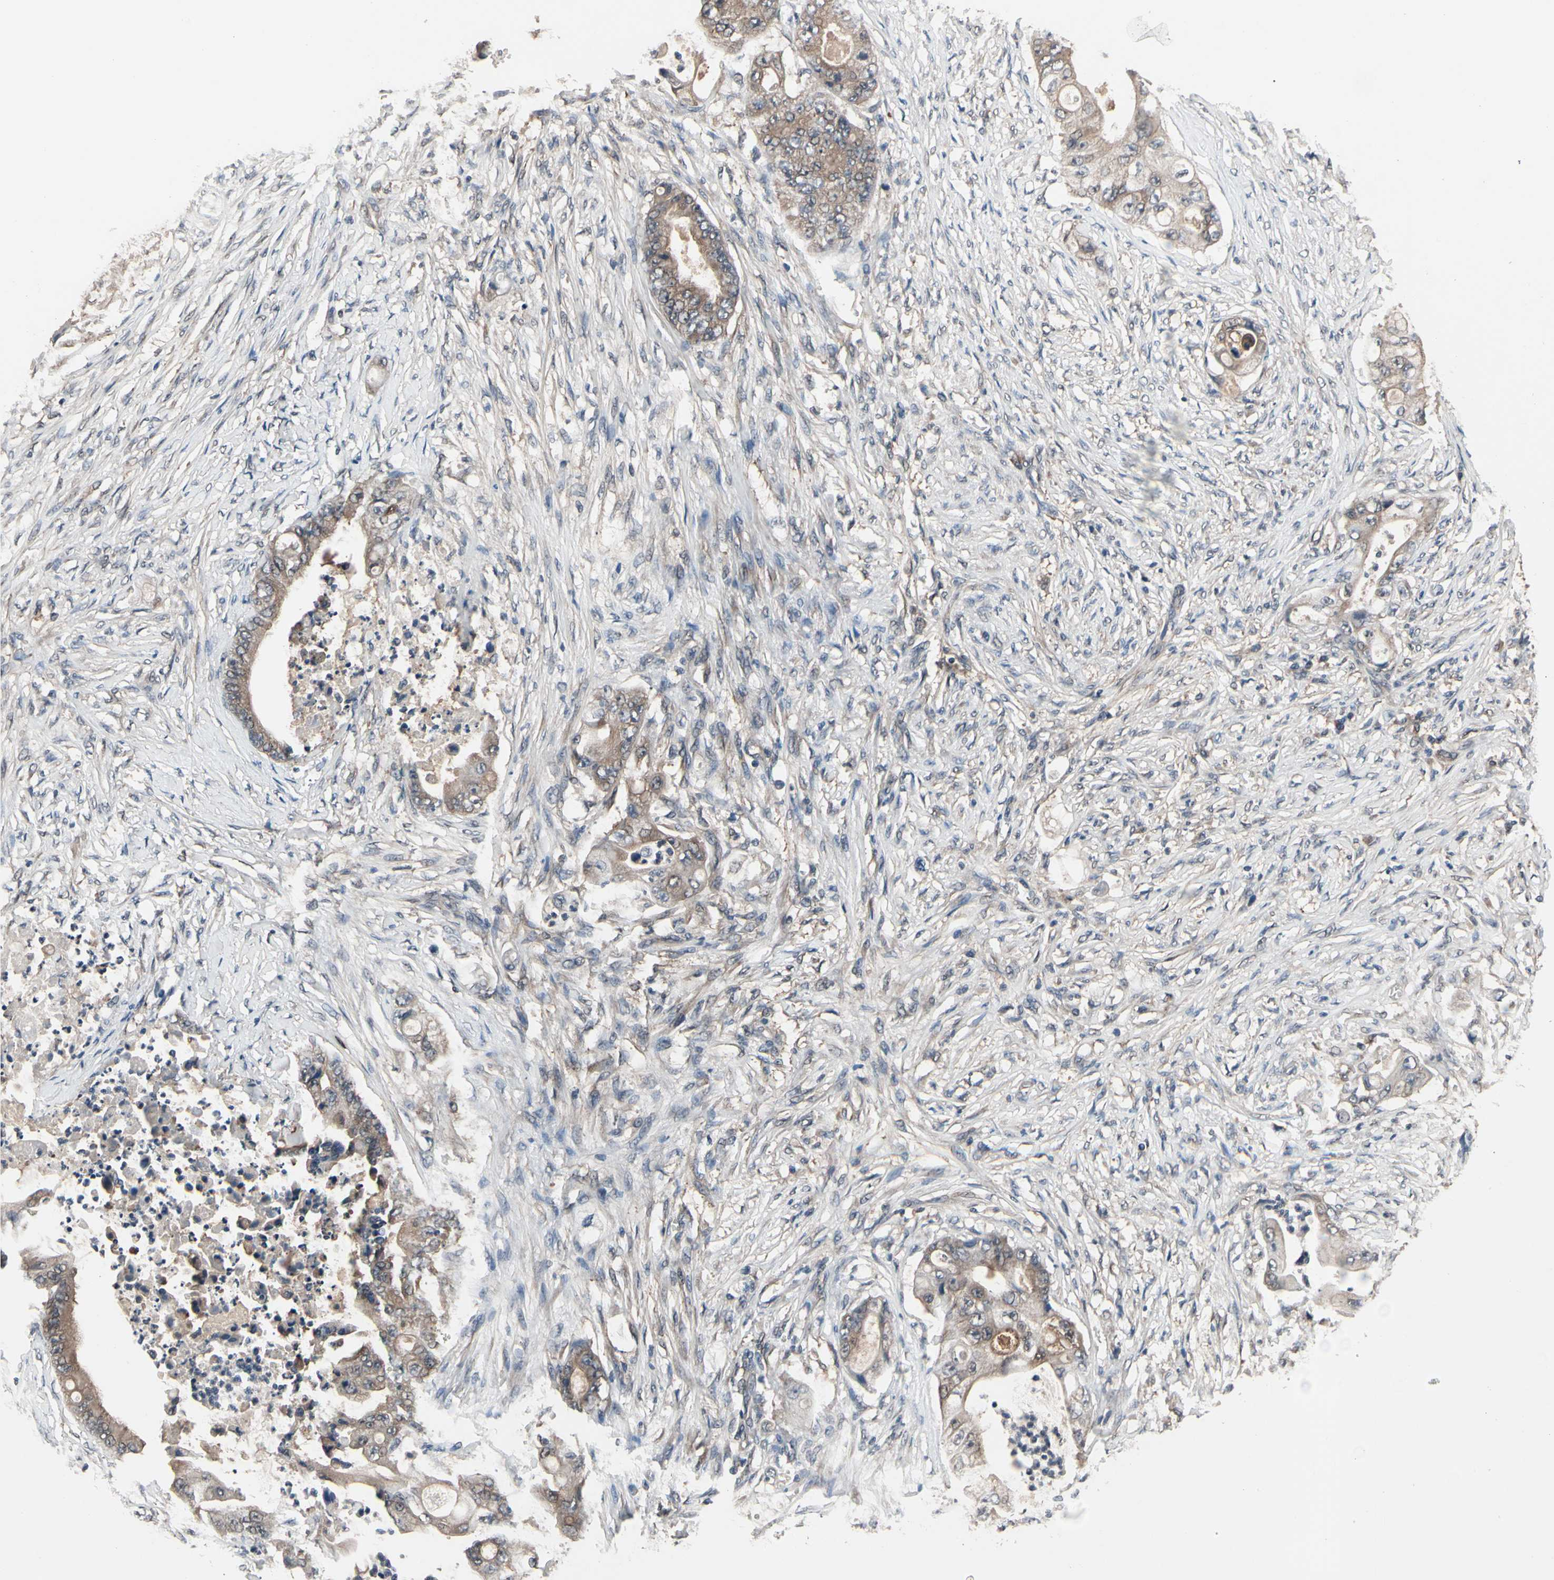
{"staining": {"intensity": "moderate", "quantity": ">75%", "location": "cytoplasmic/membranous"}, "tissue": "stomach cancer", "cell_type": "Tumor cells", "image_type": "cancer", "snomed": [{"axis": "morphology", "description": "Adenocarcinoma, NOS"}, {"axis": "topography", "description": "Stomach"}], "caption": "Immunohistochemistry (IHC) (DAB) staining of stomach adenocarcinoma demonstrates moderate cytoplasmic/membranous protein expression in approximately >75% of tumor cells. (IHC, brightfield microscopy, high magnification).", "gene": "PRDX6", "patient": {"sex": "female", "age": 73}}